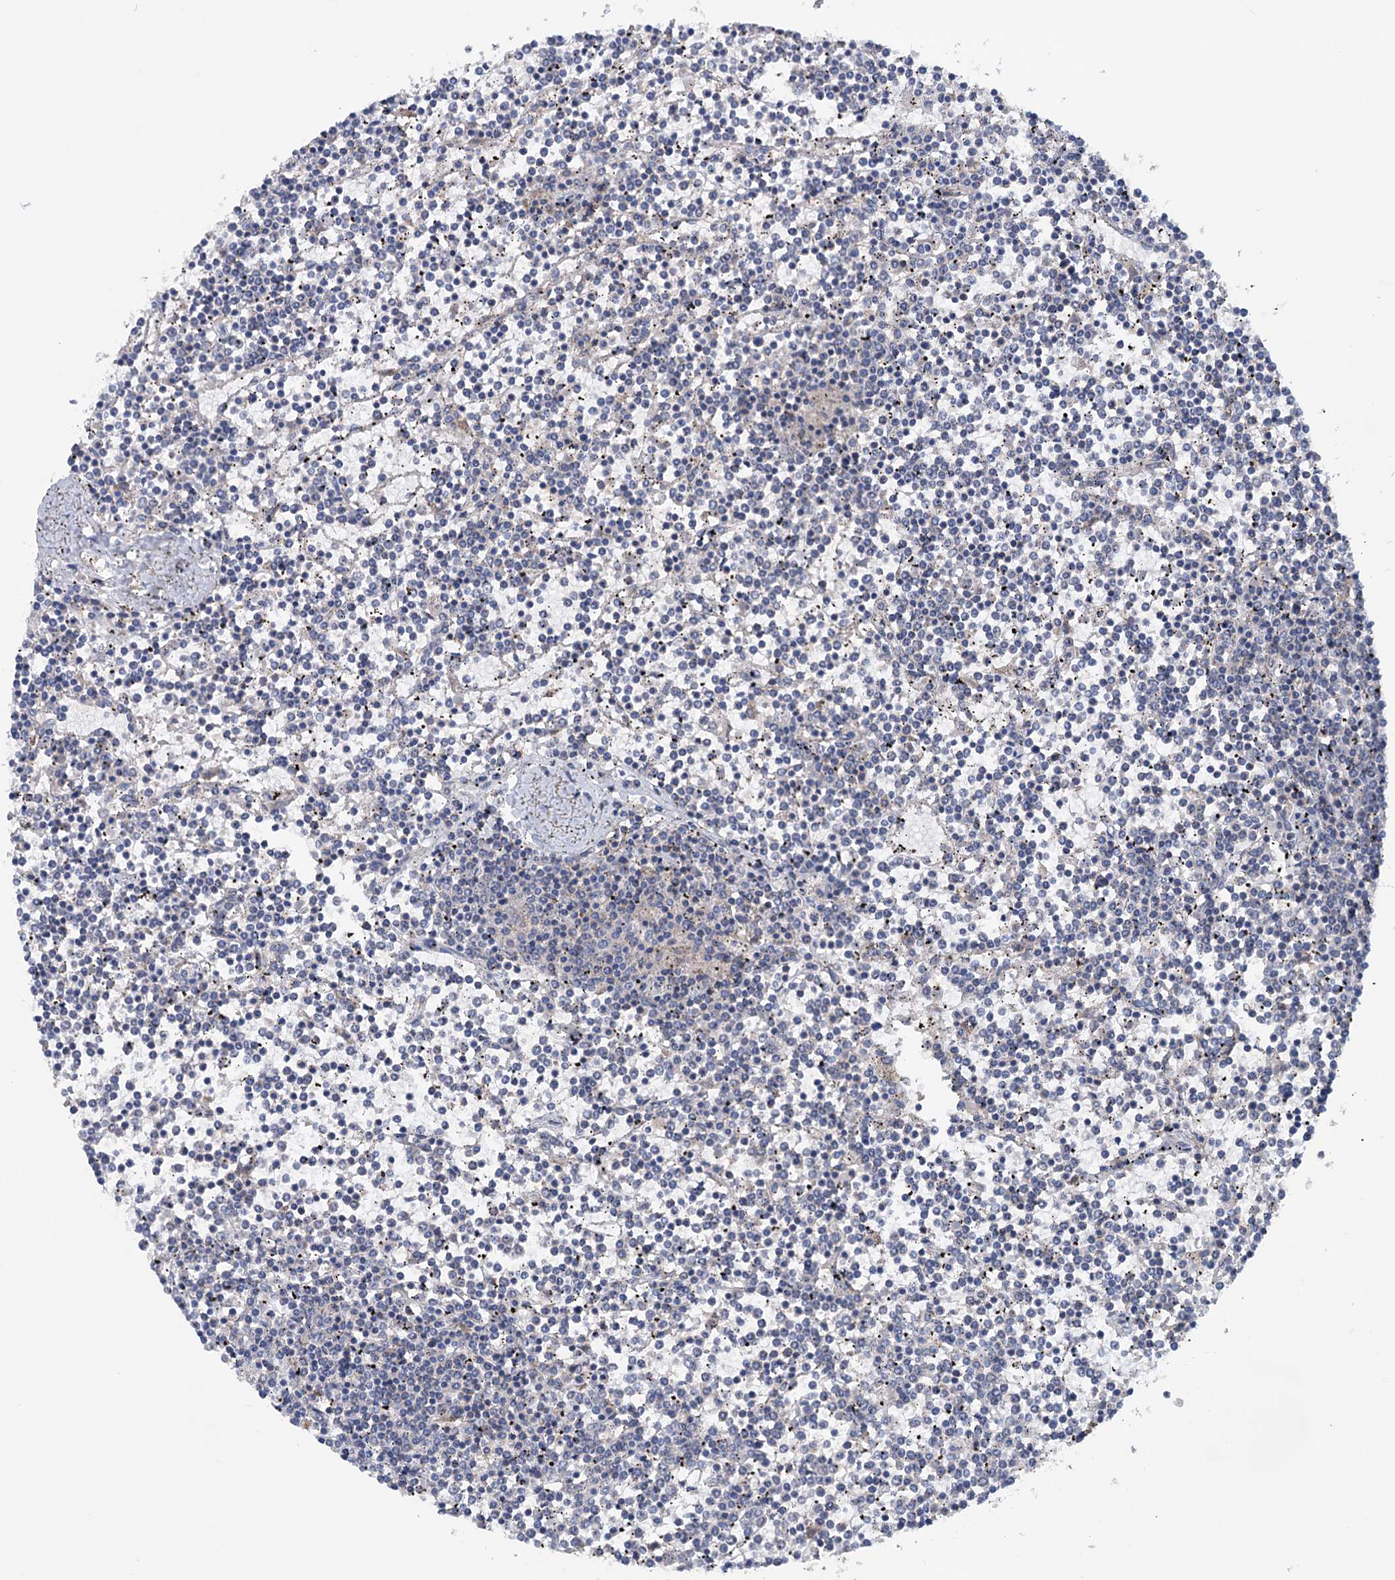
{"staining": {"intensity": "negative", "quantity": "none", "location": "none"}, "tissue": "lymphoma", "cell_type": "Tumor cells", "image_type": "cancer", "snomed": [{"axis": "morphology", "description": "Malignant lymphoma, non-Hodgkin's type, Low grade"}, {"axis": "topography", "description": "Spleen"}], "caption": "Image shows no protein staining in tumor cells of lymphoma tissue.", "gene": "HTR3B", "patient": {"sex": "female", "age": 19}}